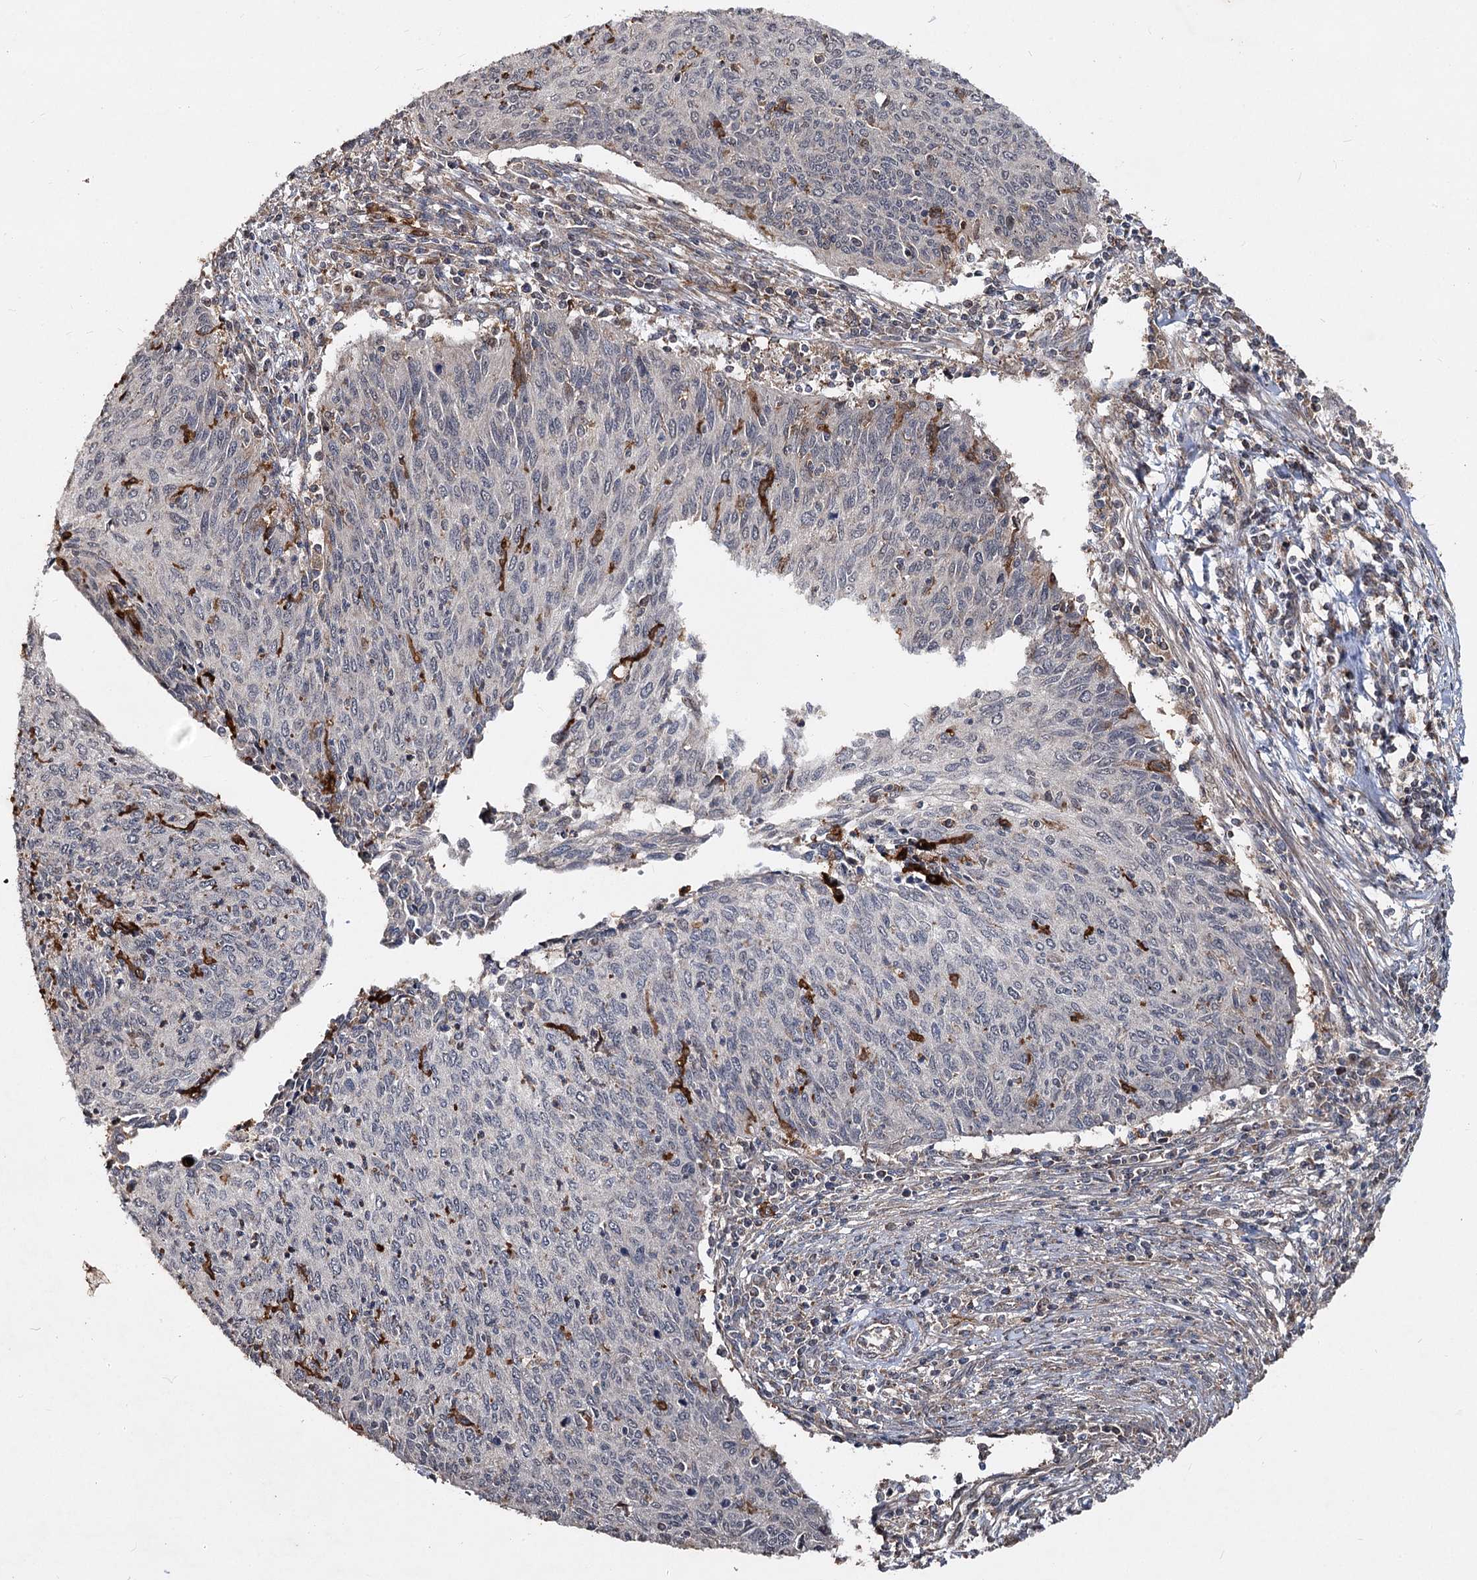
{"staining": {"intensity": "negative", "quantity": "none", "location": "none"}, "tissue": "cervical cancer", "cell_type": "Tumor cells", "image_type": "cancer", "snomed": [{"axis": "morphology", "description": "Squamous cell carcinoma, NOS"}, {"axis": "topography", "description": "Cervix"}], "caption": "Immunohistochemical staining of human cervical cancer (squamous cell carcinoma) reveals no significant staining in tumor cells.", "gene": "MINDY3", "patient": {"sex": "female", "age": 38}}